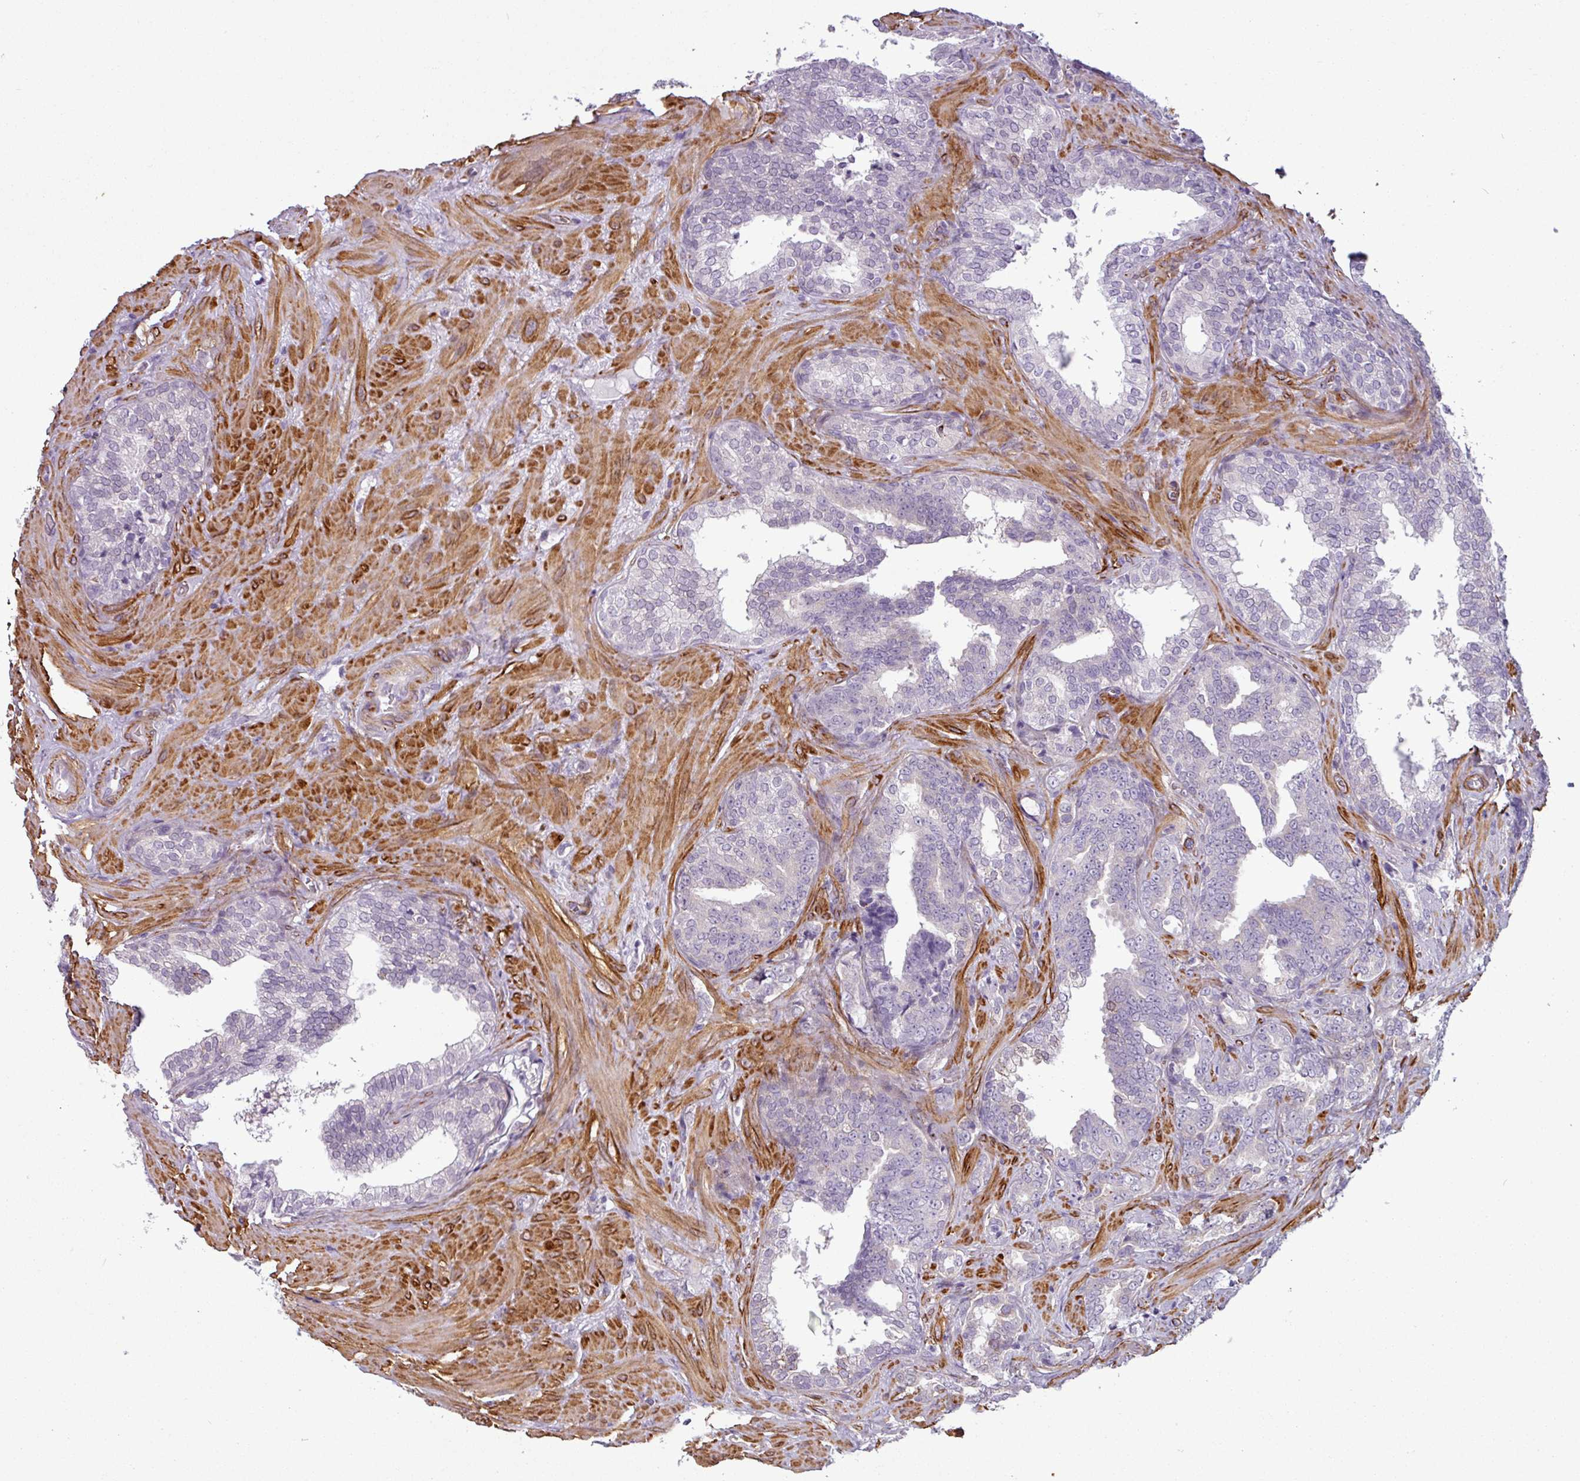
{"staining": {"intensity": "negative", "quantity": "none", "location": "none"}, "tissue": "prostate cancer", "cell_type": "Tumor cells", "image_type": "cancer", "snomed": [{"axis": "morphology", "description": "Adenocarcinoma, High grade"}, {"axis": "topography", "description": "Prostate and seminal vesicle, NOS"}], "caption": "Immunohistochemical staining of prostate cancer (high-grade adenocarcinoma) reveals no significant expression in tumor cells.", "gene": "ATP10A", "patient": {"sex": "male", "age": 67}}